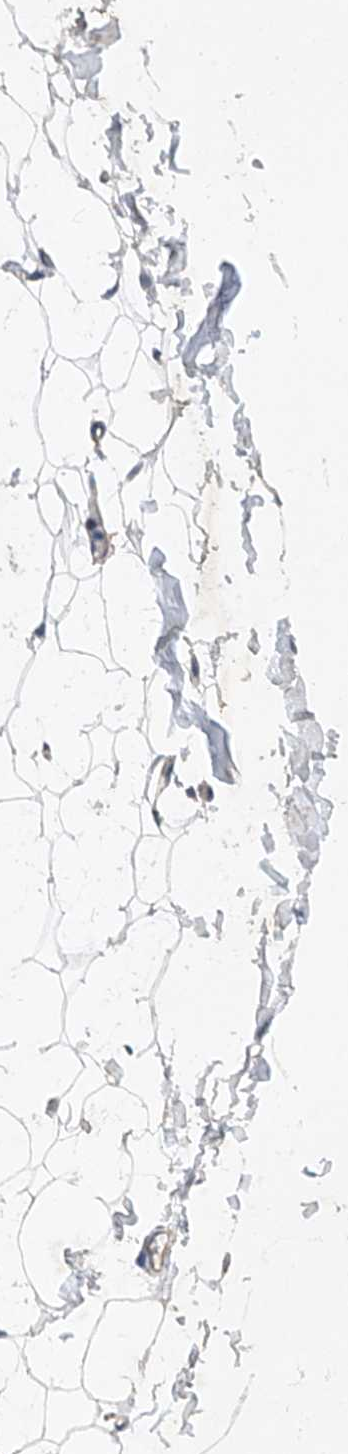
{"staining": {"intensity": "negative", "quantity": "none", "location": "none"}, "tissue": "adipose tissue", "cell_type": "Adipocytes", "image_type": "normal", "snomed": [{"axis": "morphology", "description": "Normal tissue, NOS"}, {"axis": "topography", "description": "Breast"}], "caption": "This is an IHC photomicrograph of normal human adipose tissue. There is no positivity in adipocytes.", "gene": "CEP85L", "patient": {"sex": "female", "age": 23}}